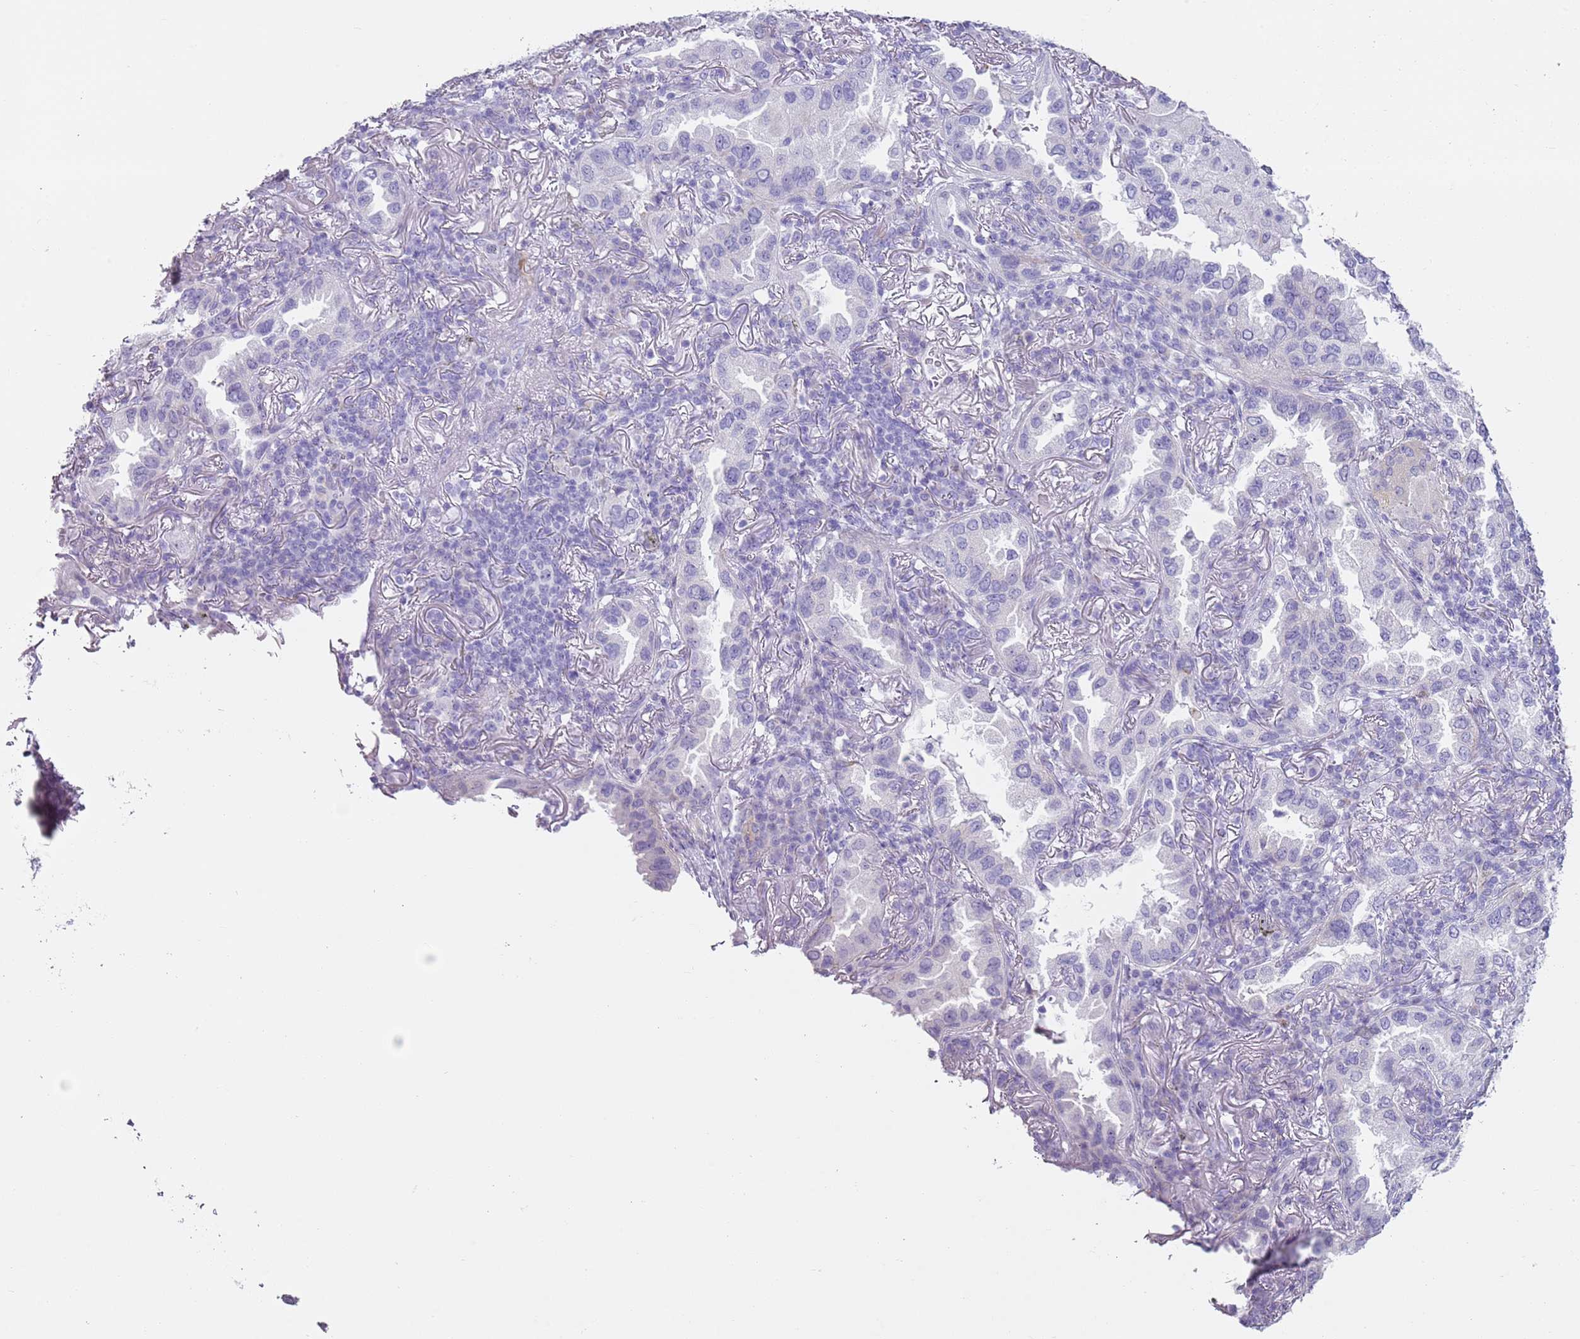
{"staining": {"intensity": "negative", "quantity": "none", "location": "none"}, "tissue": "lung cancer", "cell_type": "Tumor cells", "image_type": "cancer", "snomed": [{"axis": "morphology", "description": "Adenocarcinoma, NOS"}, {"axis": "topography", "description": "Lung"}], "caption": "This is an immunohistochemistry micrograph of human adenocarcinoma (lung). There is no positivity in tumor cells.", "gene": "CD177", "patient": {"sex": "female", "age": 69}}